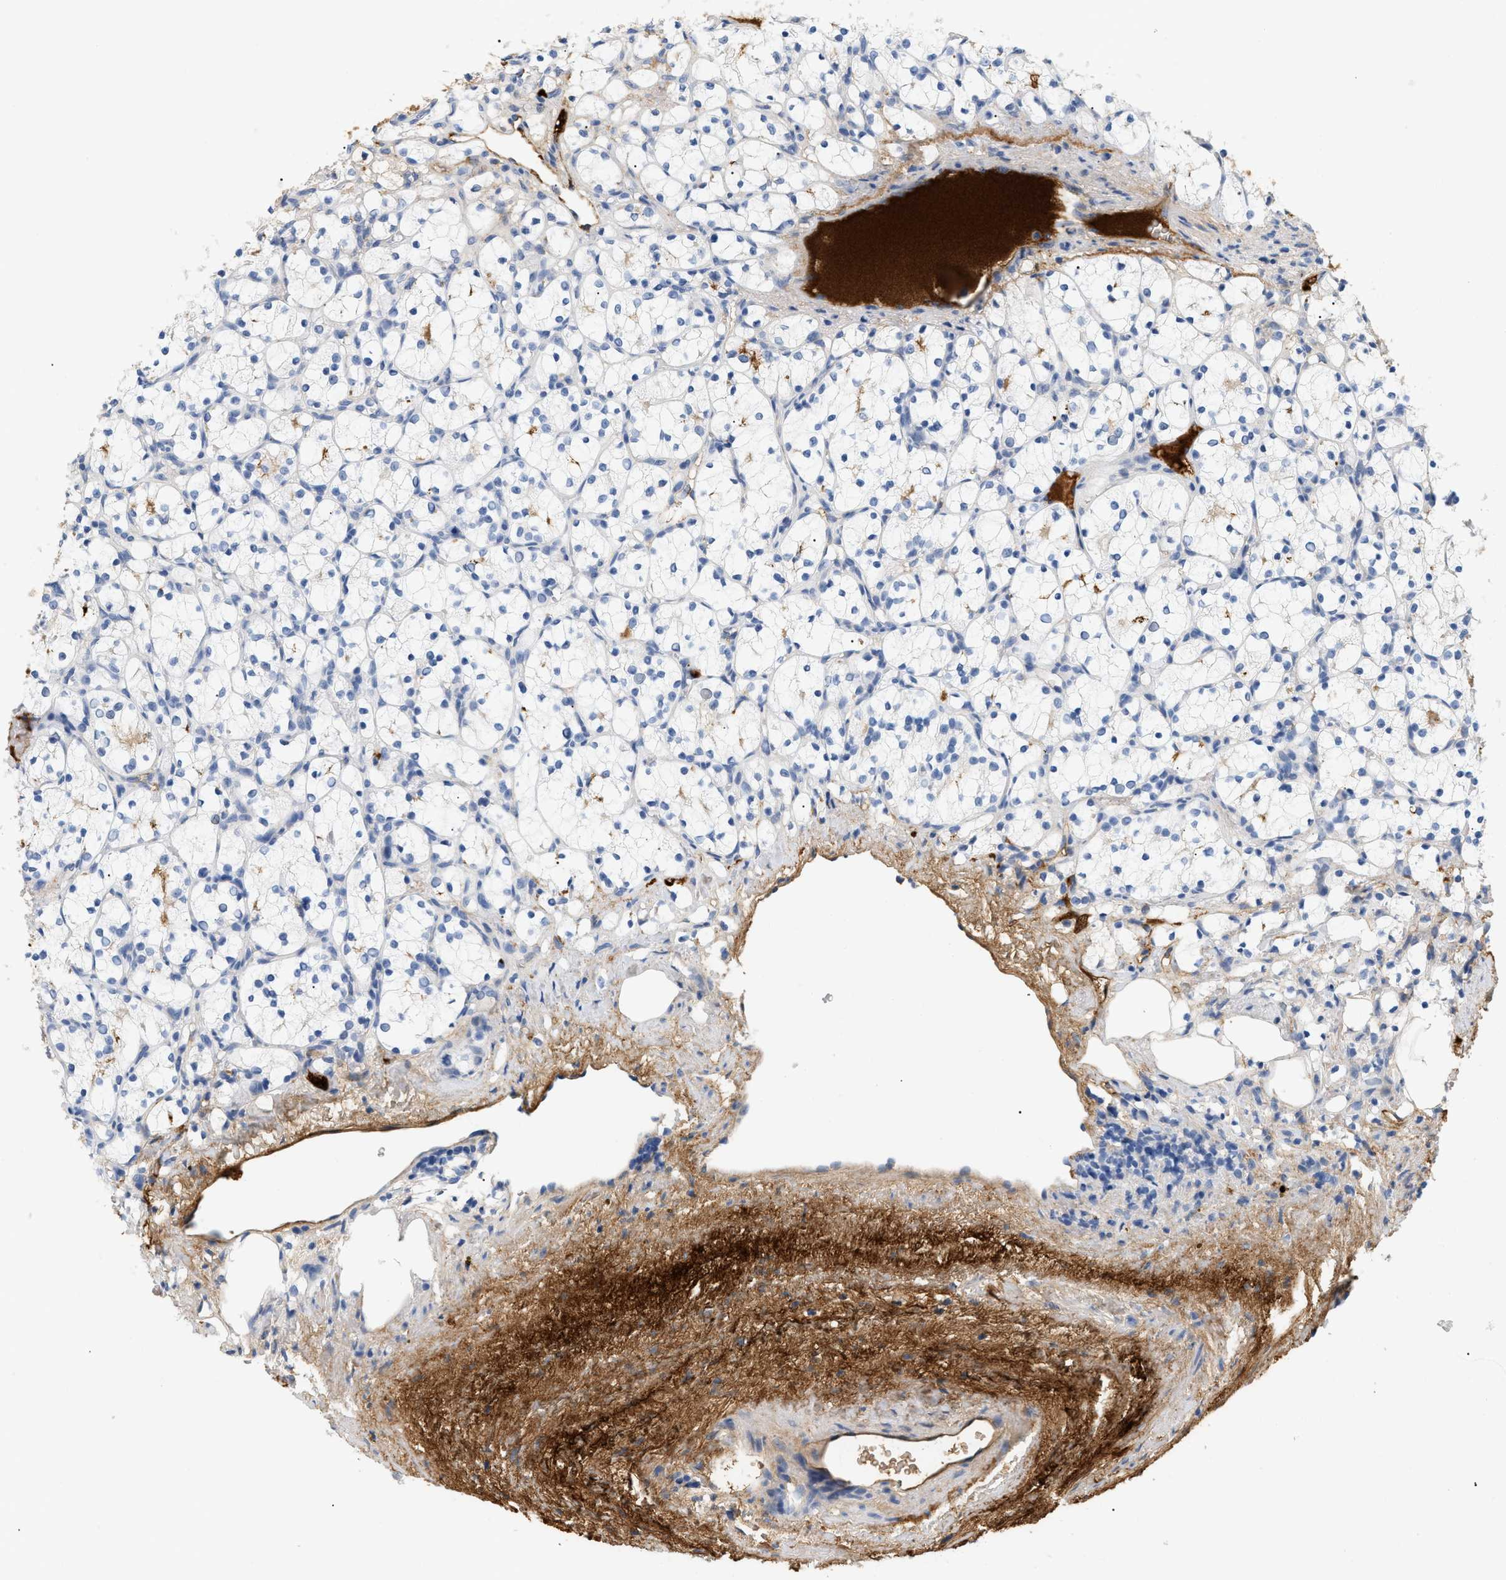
{"staining": {"intensity": "negative", "quantity": "none", "location": "none"}, "tissue": "renal cancer", "cell_type": "Tumor cells", "image_type": "cancer", "snomed": [{"axis": "morphology", "description": "Adenocarcinoma, NOS"}, {"axis": "topography", "description": "Kidney"}], "caption": "Immunohistochemistry (IHC) histopathology image of neoplastic tissue: adenocarcinoma (renal) stained with DAB reveals no significant protein staining in tumor cells. (Stains: DAB immunohistochemistry (IHC) with hematoxylin counter stain, Microscopy: brightfield microscopy at high magnification).", "gene": "CFH", "patient": {"sex": "female", "age": 69}}